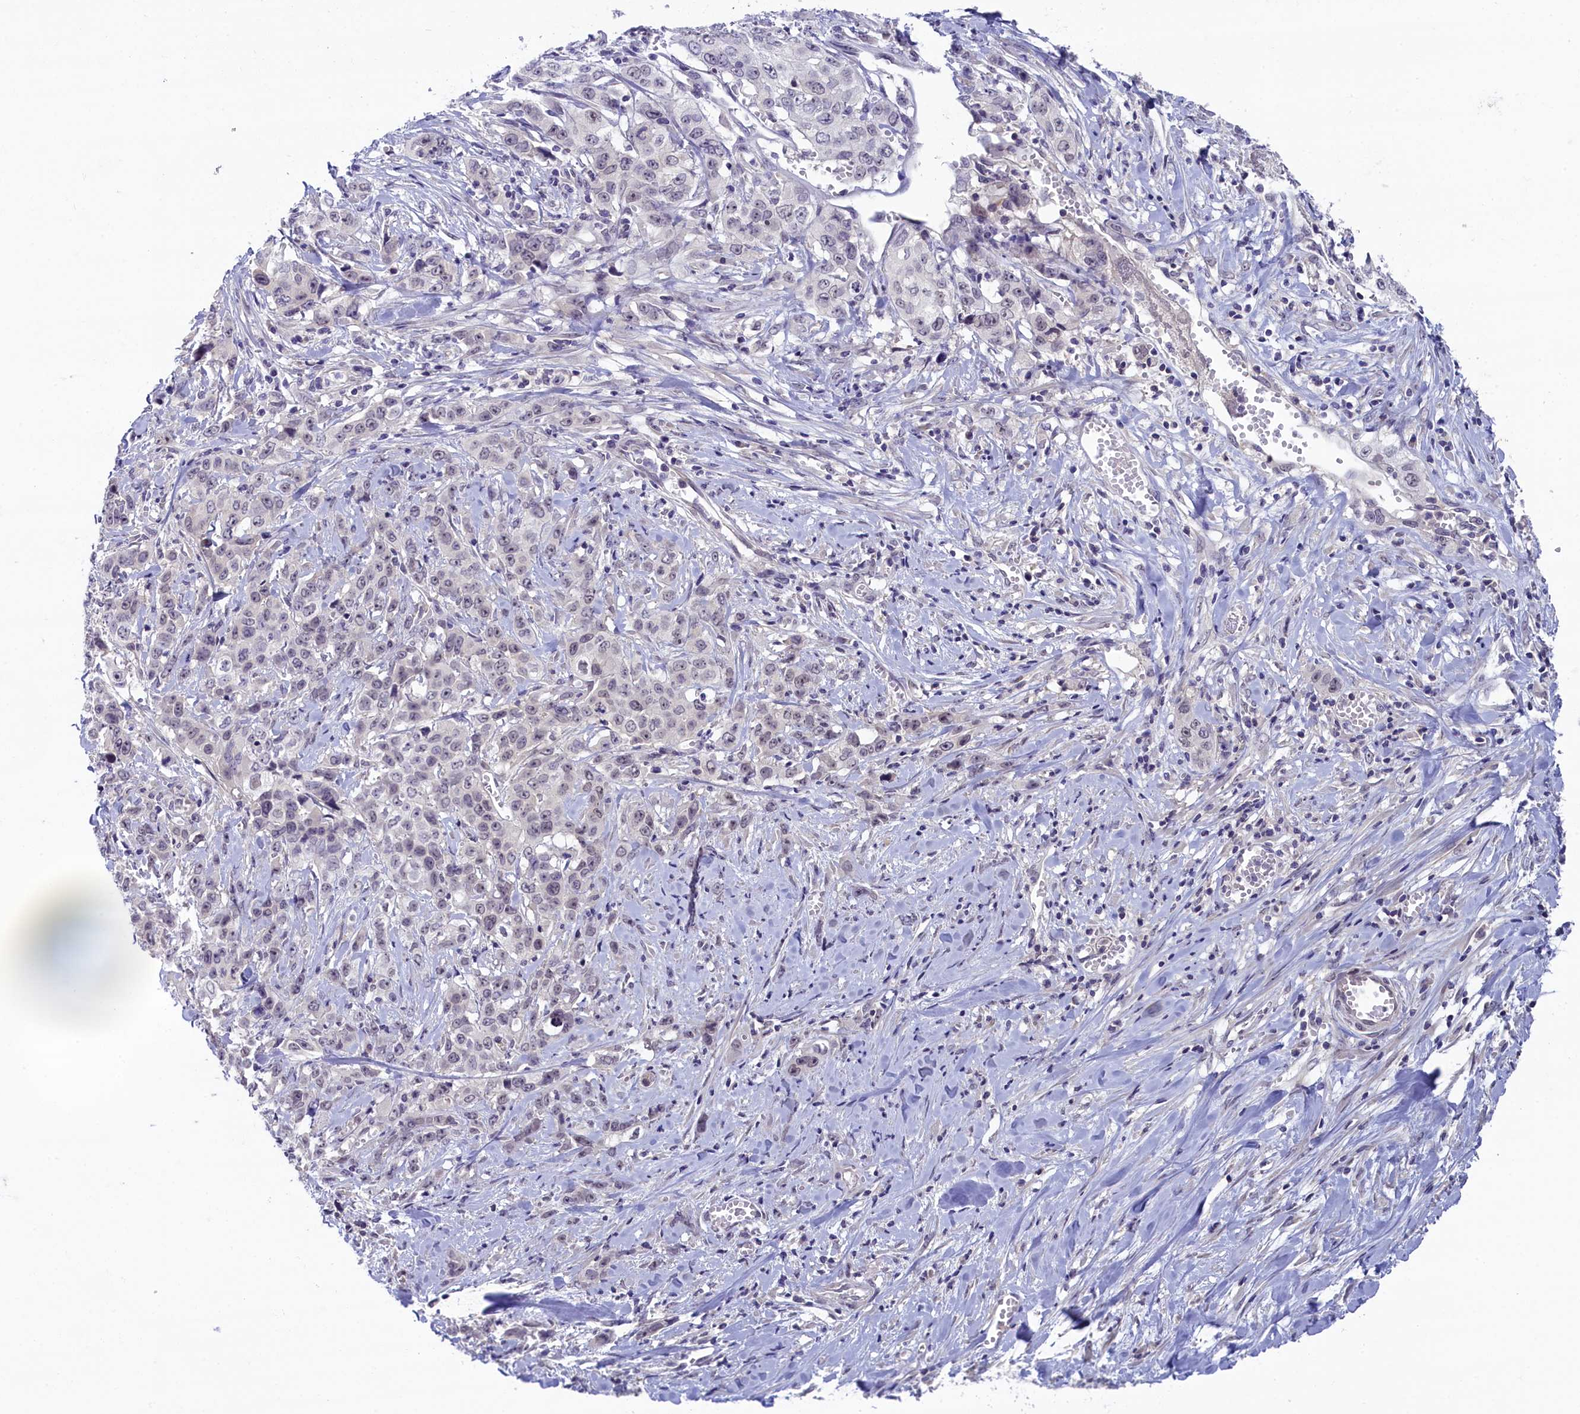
{"staining": {"intensity": "weak", "quantity": "<25%", "location": "nuclear"}, "tissue": "stomach cancer", "cell_type": "Tumor cells", "image_type": "cancer", "snomed": [{"axis": "morphology", "description": "Adenocarcinoma, NOS"}, {"axis": "topography", "description": "Stomach, upper"}], "caption": "Immunohistochemical staining of human stomach adenocarcinoma displays no significant staining in tumor cells.", "gene": "CRAMP1", "patient": {"sex": "male", "age": 62}}